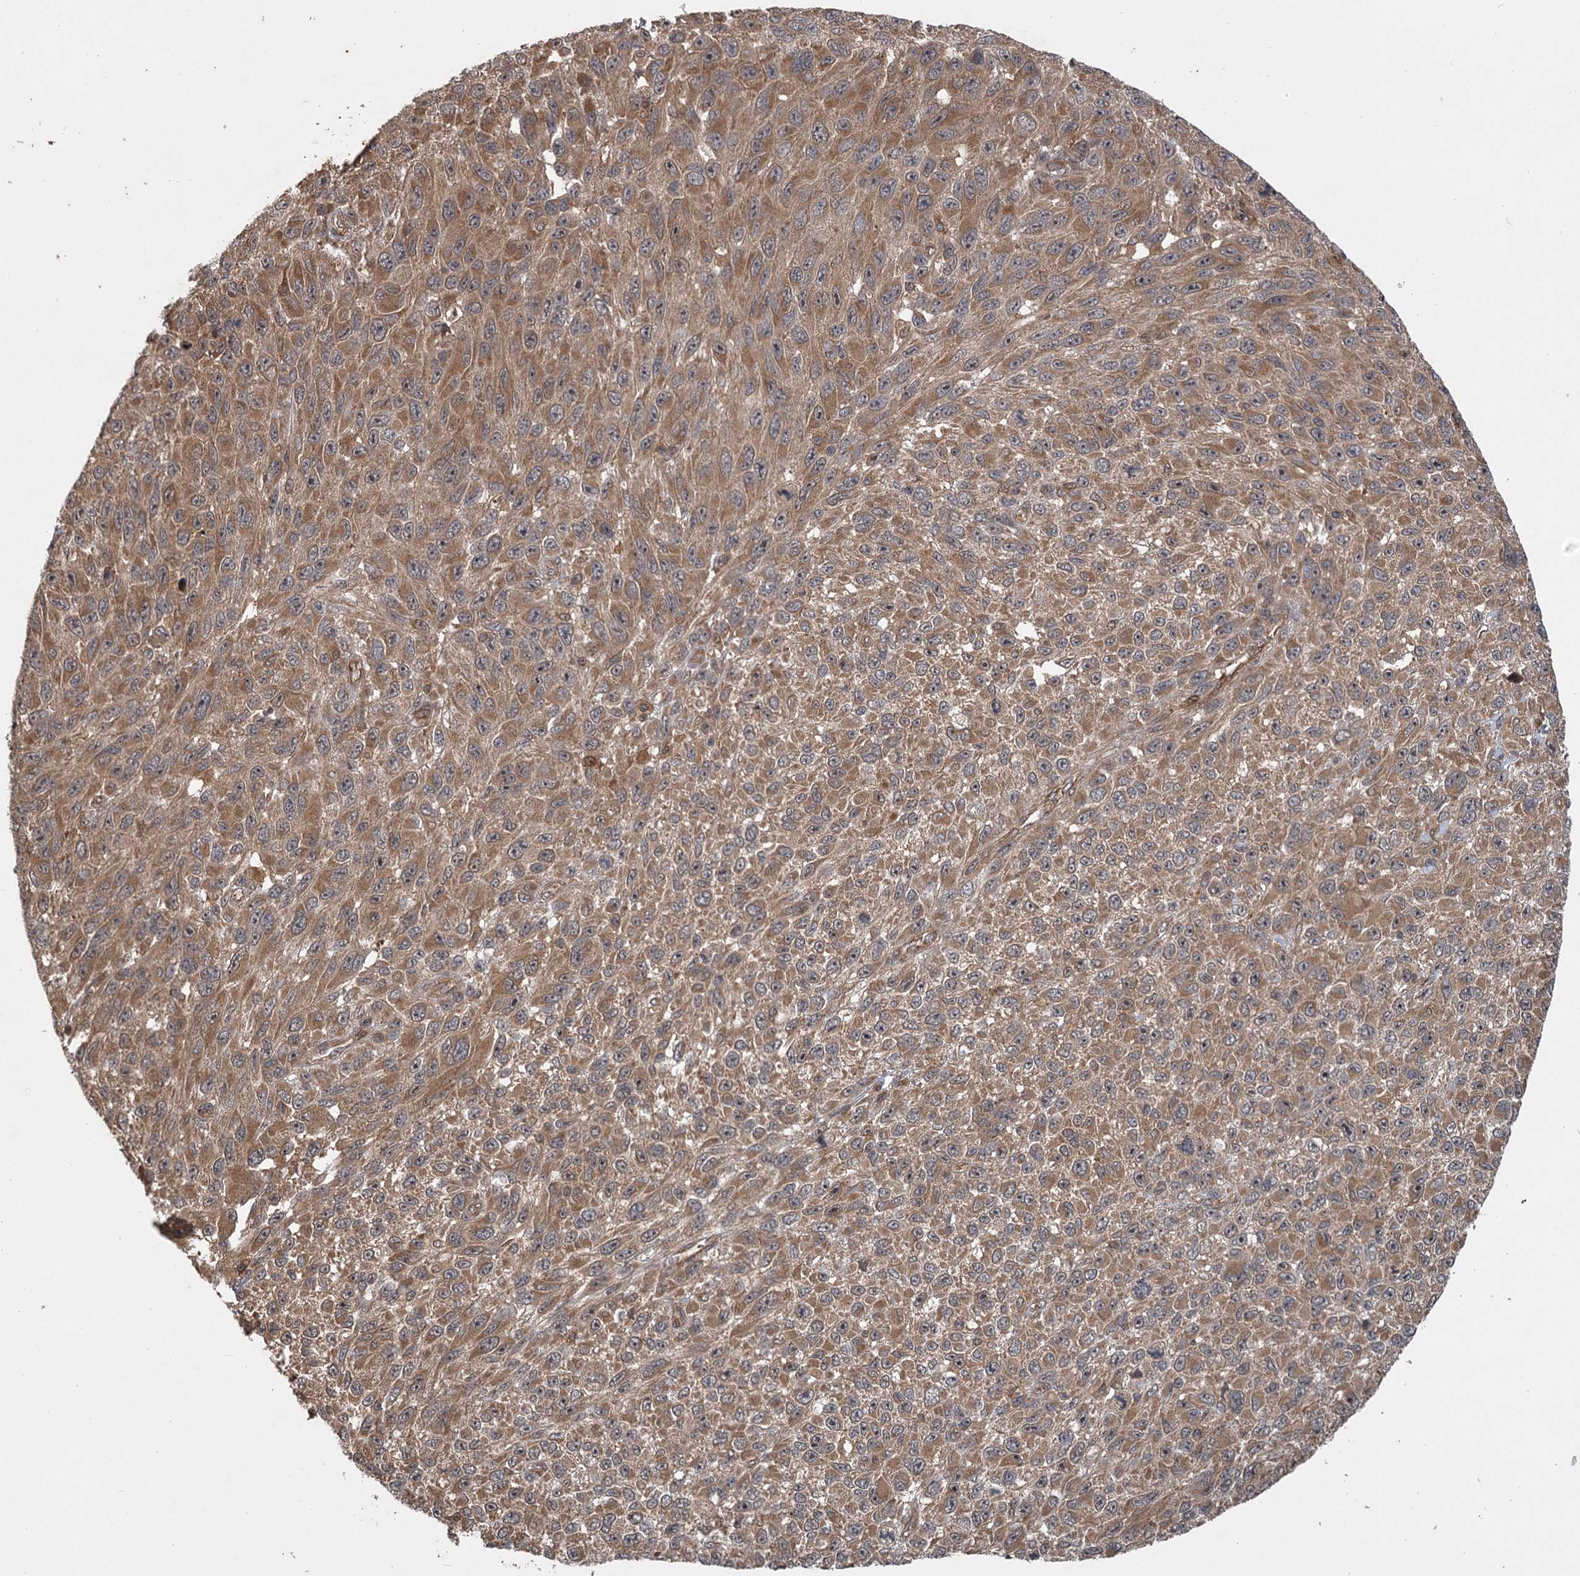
{"staining": {"intensity": "moderate", "quantity": ">75%", "location": "cytoplasmic/membranous"}, "tissue": "melanoma", "cell_type": "Tumor cells", "image_type": "cancer", "snomed": [{"axis": "morphology", "description": "Malignant melanoma, NOS"}, {"axis": "topography", "description": "Skin"}], "caption": "An IHC histopathology image of neoplastic tissue is shown. Protein staining in brown labels moderate cytoplasmic/membranous positivity in malignant melanoma within tumor cells. Nuclei are stained in blue.", "gene": "INSIG2", "patient": {"sex": "female", "age": 96}}